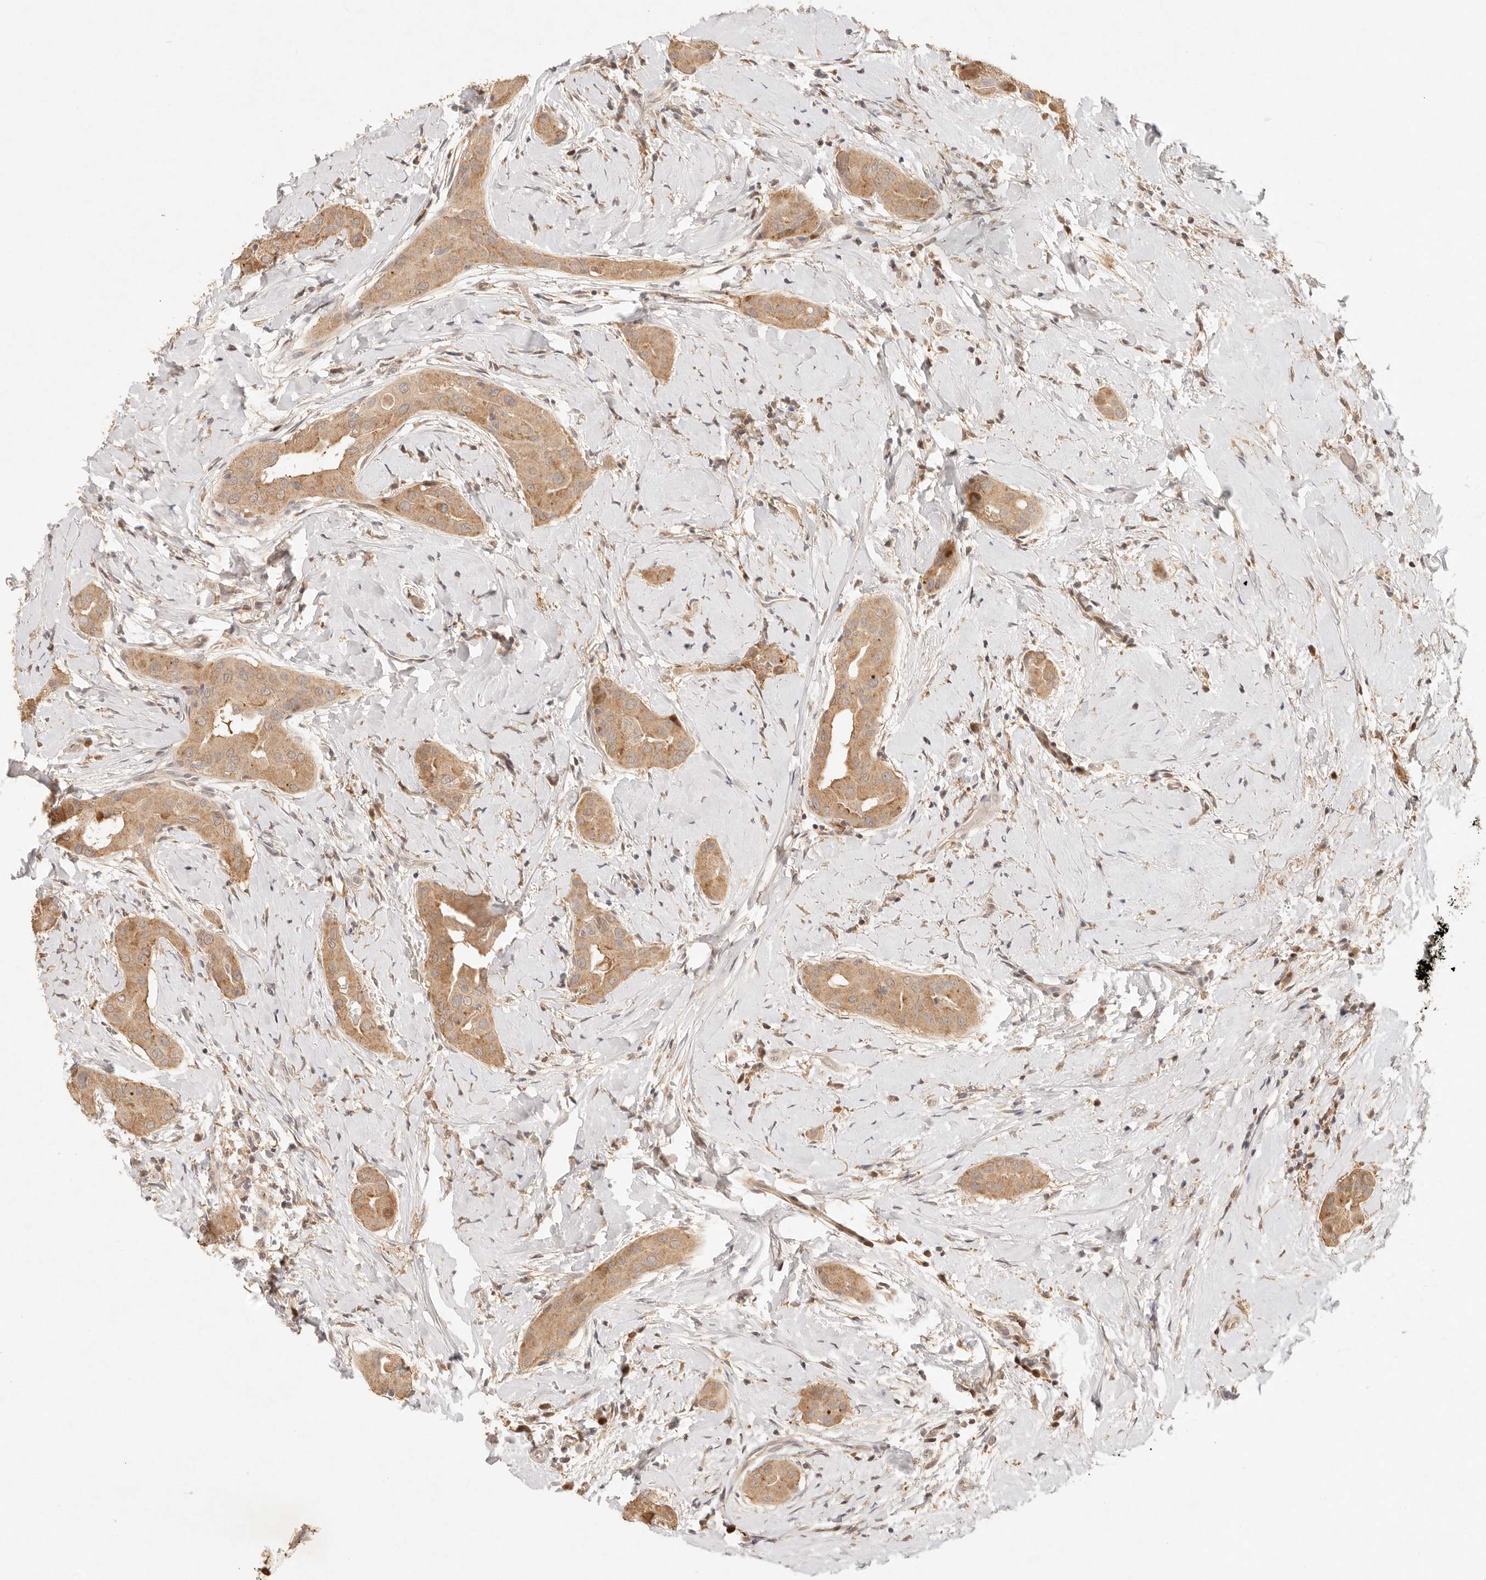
{"staining": {"intensity": "moderate", "quantity": ">75%", "location": "cytoplasmic/membranous"}, "tissue": "thyroid cancer", "cell_type": "Tumor cells", "image_type": "cancer", "snomed": [{"axis": "morphology", "description": "Papillary adenocarcinoma, NOS"}, {"axis": "topography", "description": "Thyroid gland"}], "caption": "Human thyroid papillary adenocarcinoma stained with a protein marker shows moderate staining in tumor cells.", "gene": "PHLDA3", "patient": {"sex": "male", "age": 33}}